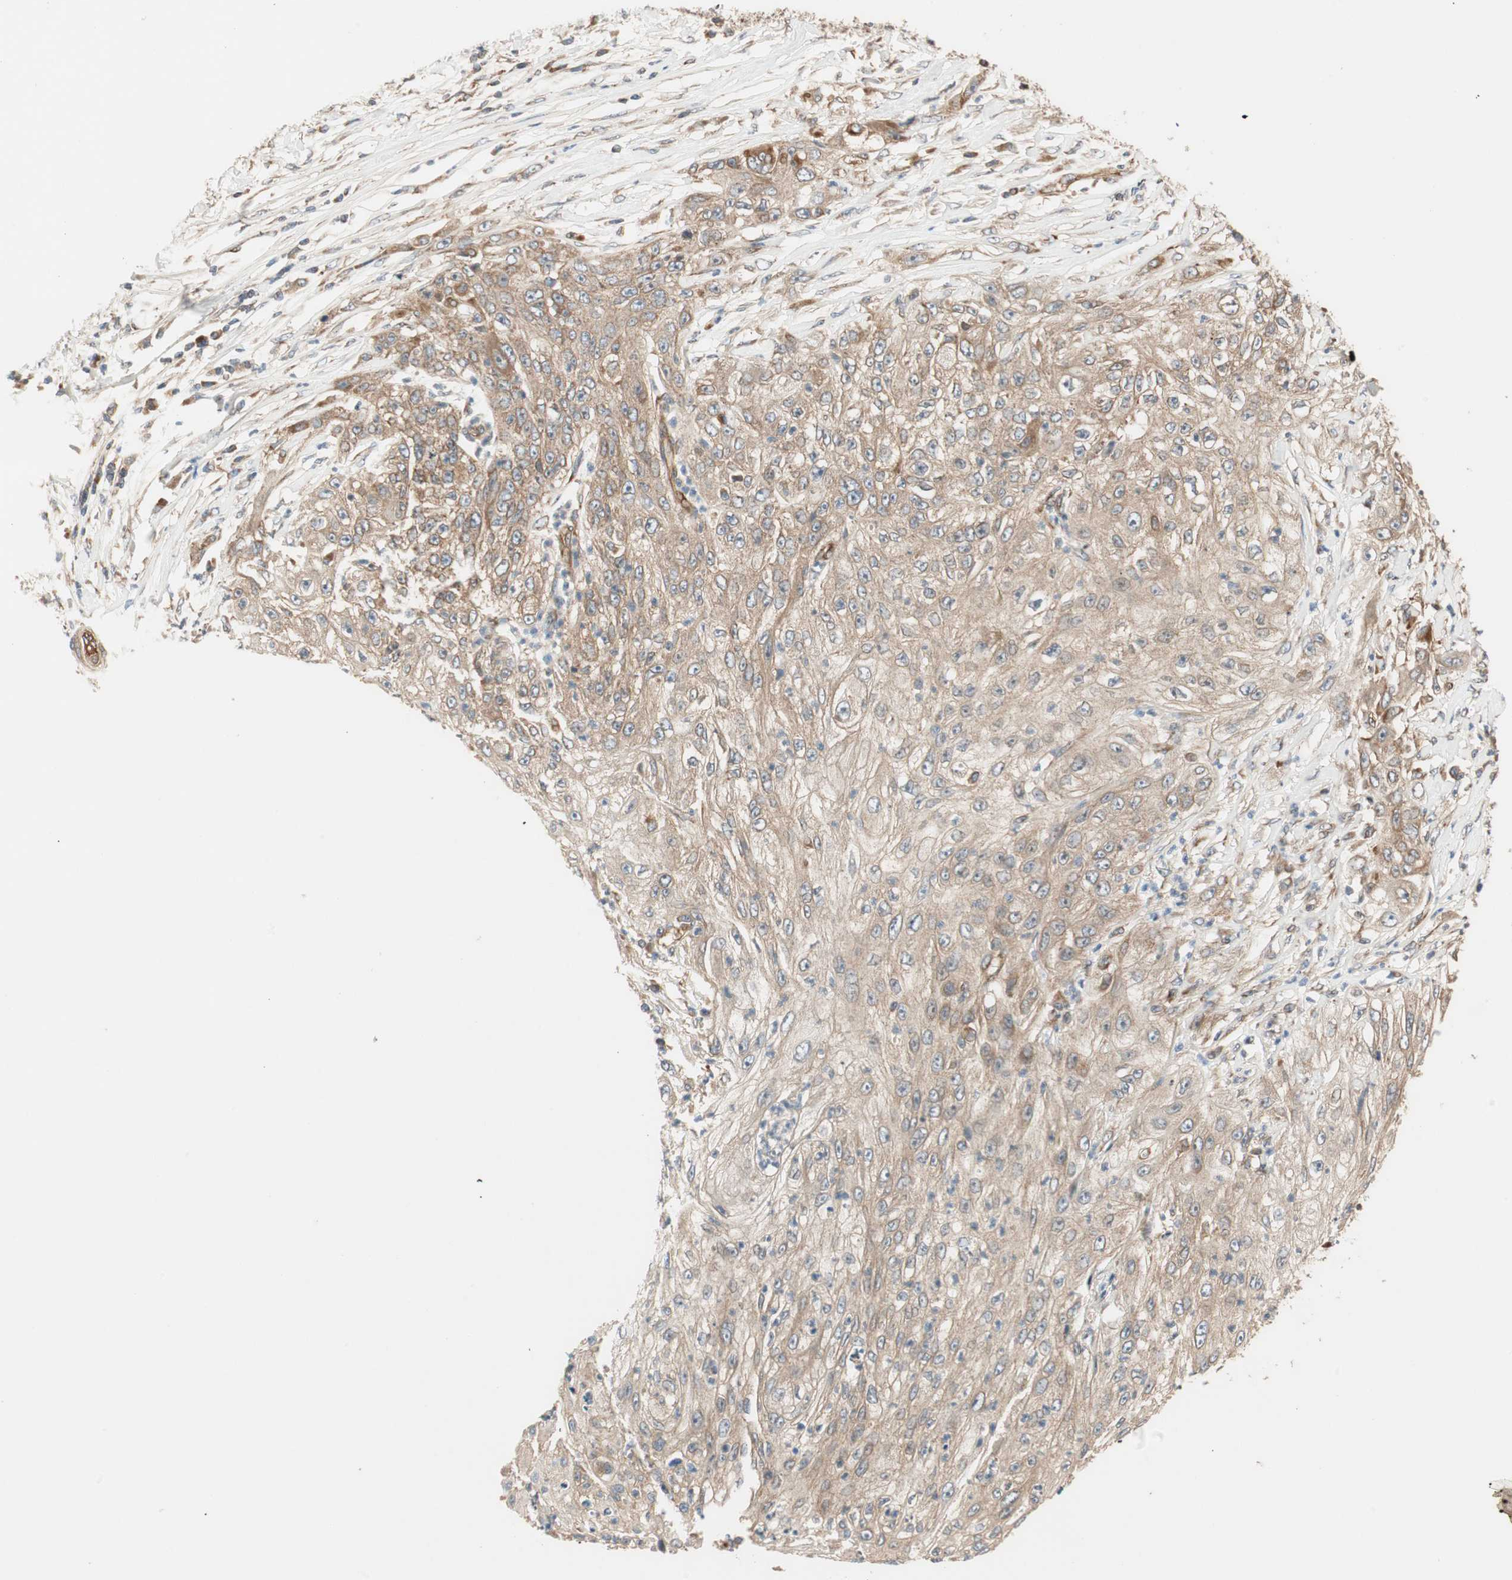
{"staining": {"intensity": "weak", "quantity": ">75%", "location": "cytoplasmic/membranous"}, "tissue": "lung cancer", "cell_type": "Tumor cells", "image_type": "cancer", "snomed": [{"axis": "morphology", "description": "Inflammation, NOS"}, {"axis": "morphology", "description": "Squamous cell carcinoma, NOS"}, {"axis": "topography", "description": "Lymph node"}, {"axis": "topography", "description": "Soft tissue"}, {"axis": "topography", "description": "Lung"}], "caption": "Tumor cells reveal weak cytoplasmic/membranous positivity in approximately >75% of cells in lung cancer (squamous cell carcinoma).", "gene": "CTTNBP2NL", "patient": {"sex": "male", "age": 66}}